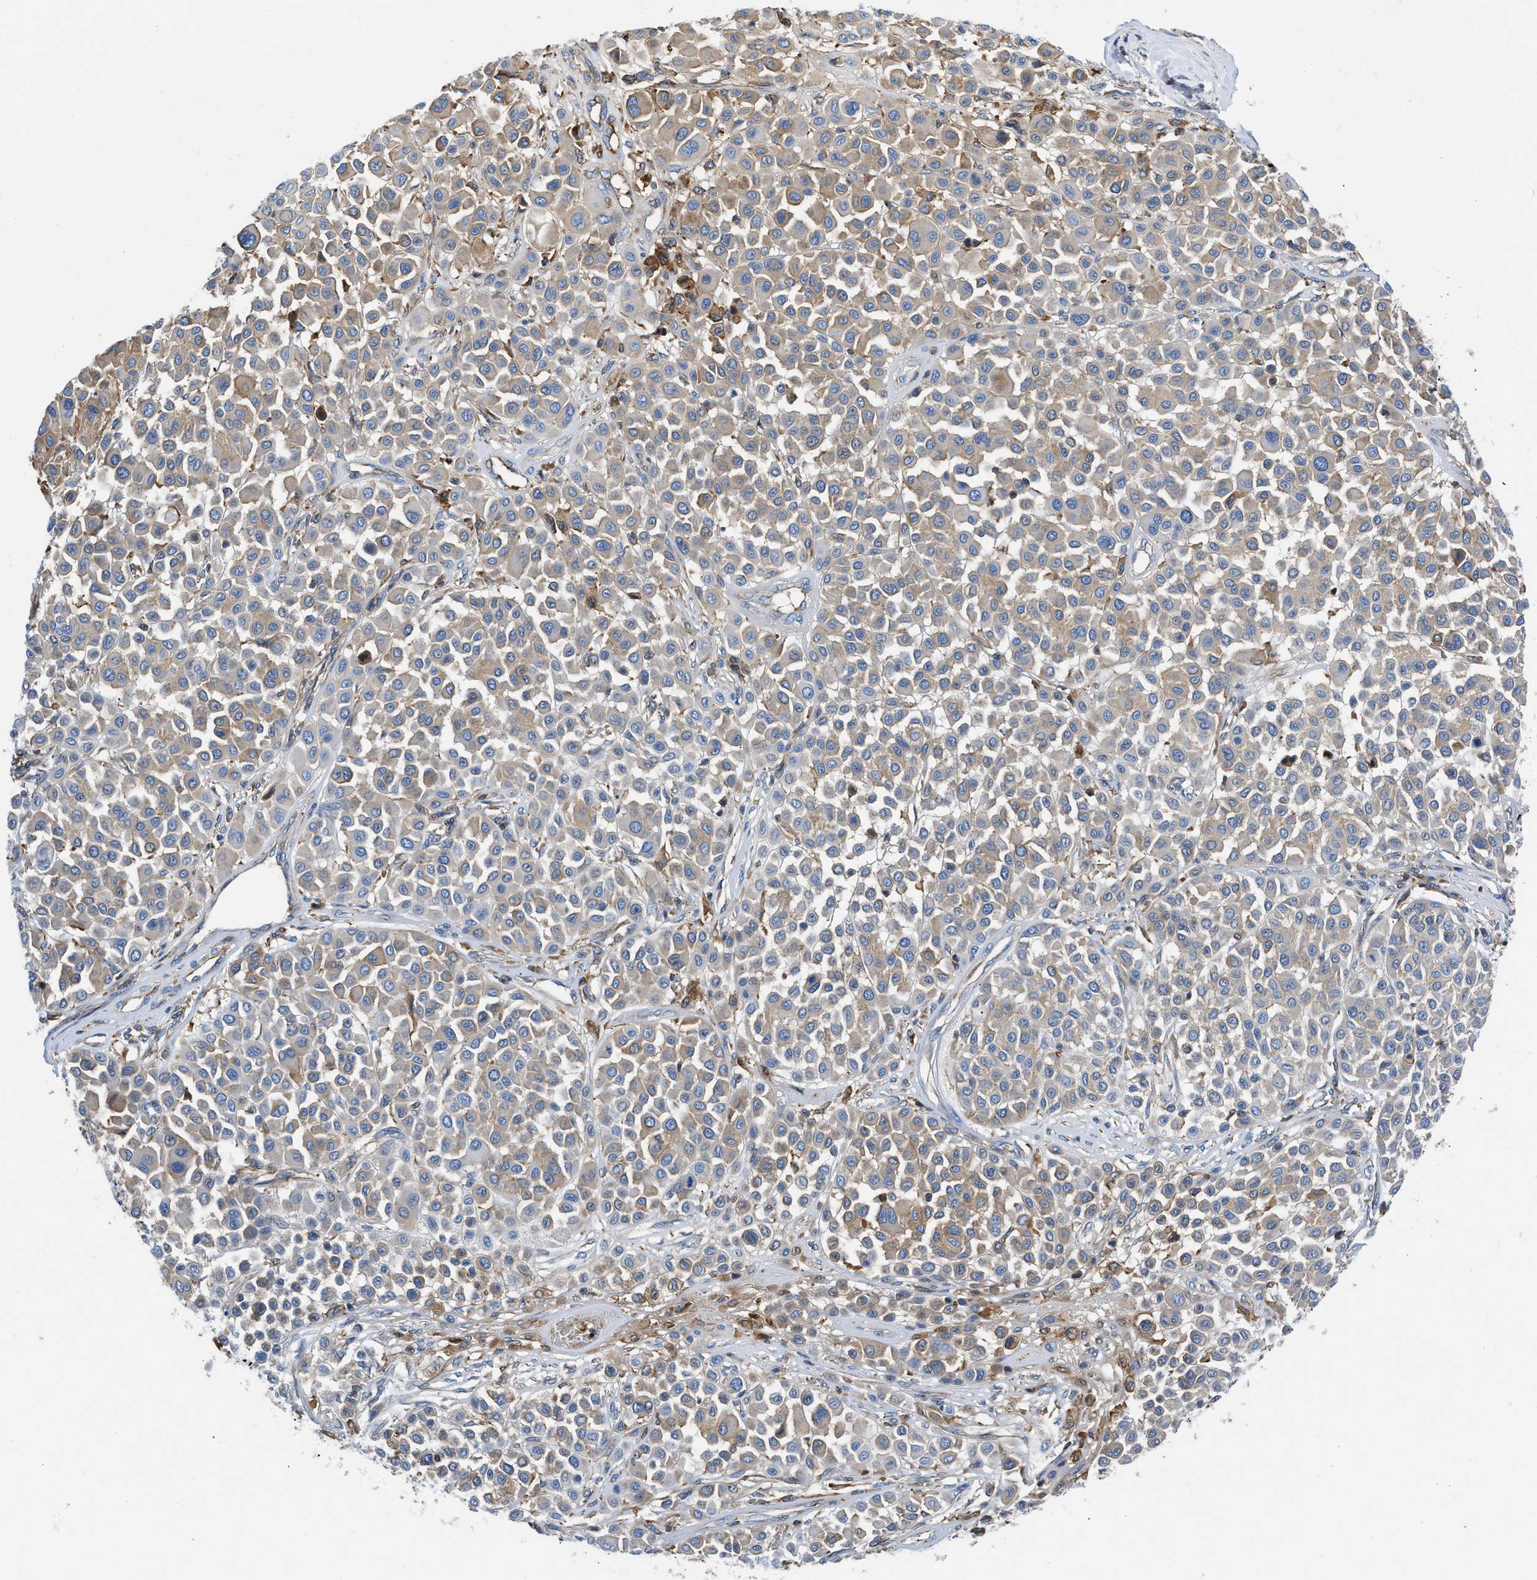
{"staining": {"intensity": "weak", "quantity": "25%-75%", "location": "cytoplasmic/membranous"}, "tissue": "melanoma", "cell_type": "Tumor cells", "image_type": "cancer", "snomed": [{"axis": "morphology", "description": "Malignant melanoma, Metastatic site"}, {"axis": "topography", "description": "Soft tissue"}], "caption": "A photomicrograph of malignant melanoma (metastatic site) stained for a protein exhibits weak cytoplasmic/membranous brown staining in tumor cells. Nuclei are stained in blue.", "gene": "ATP6V0D1", "patient": {"sex": "male", "age": 41}}